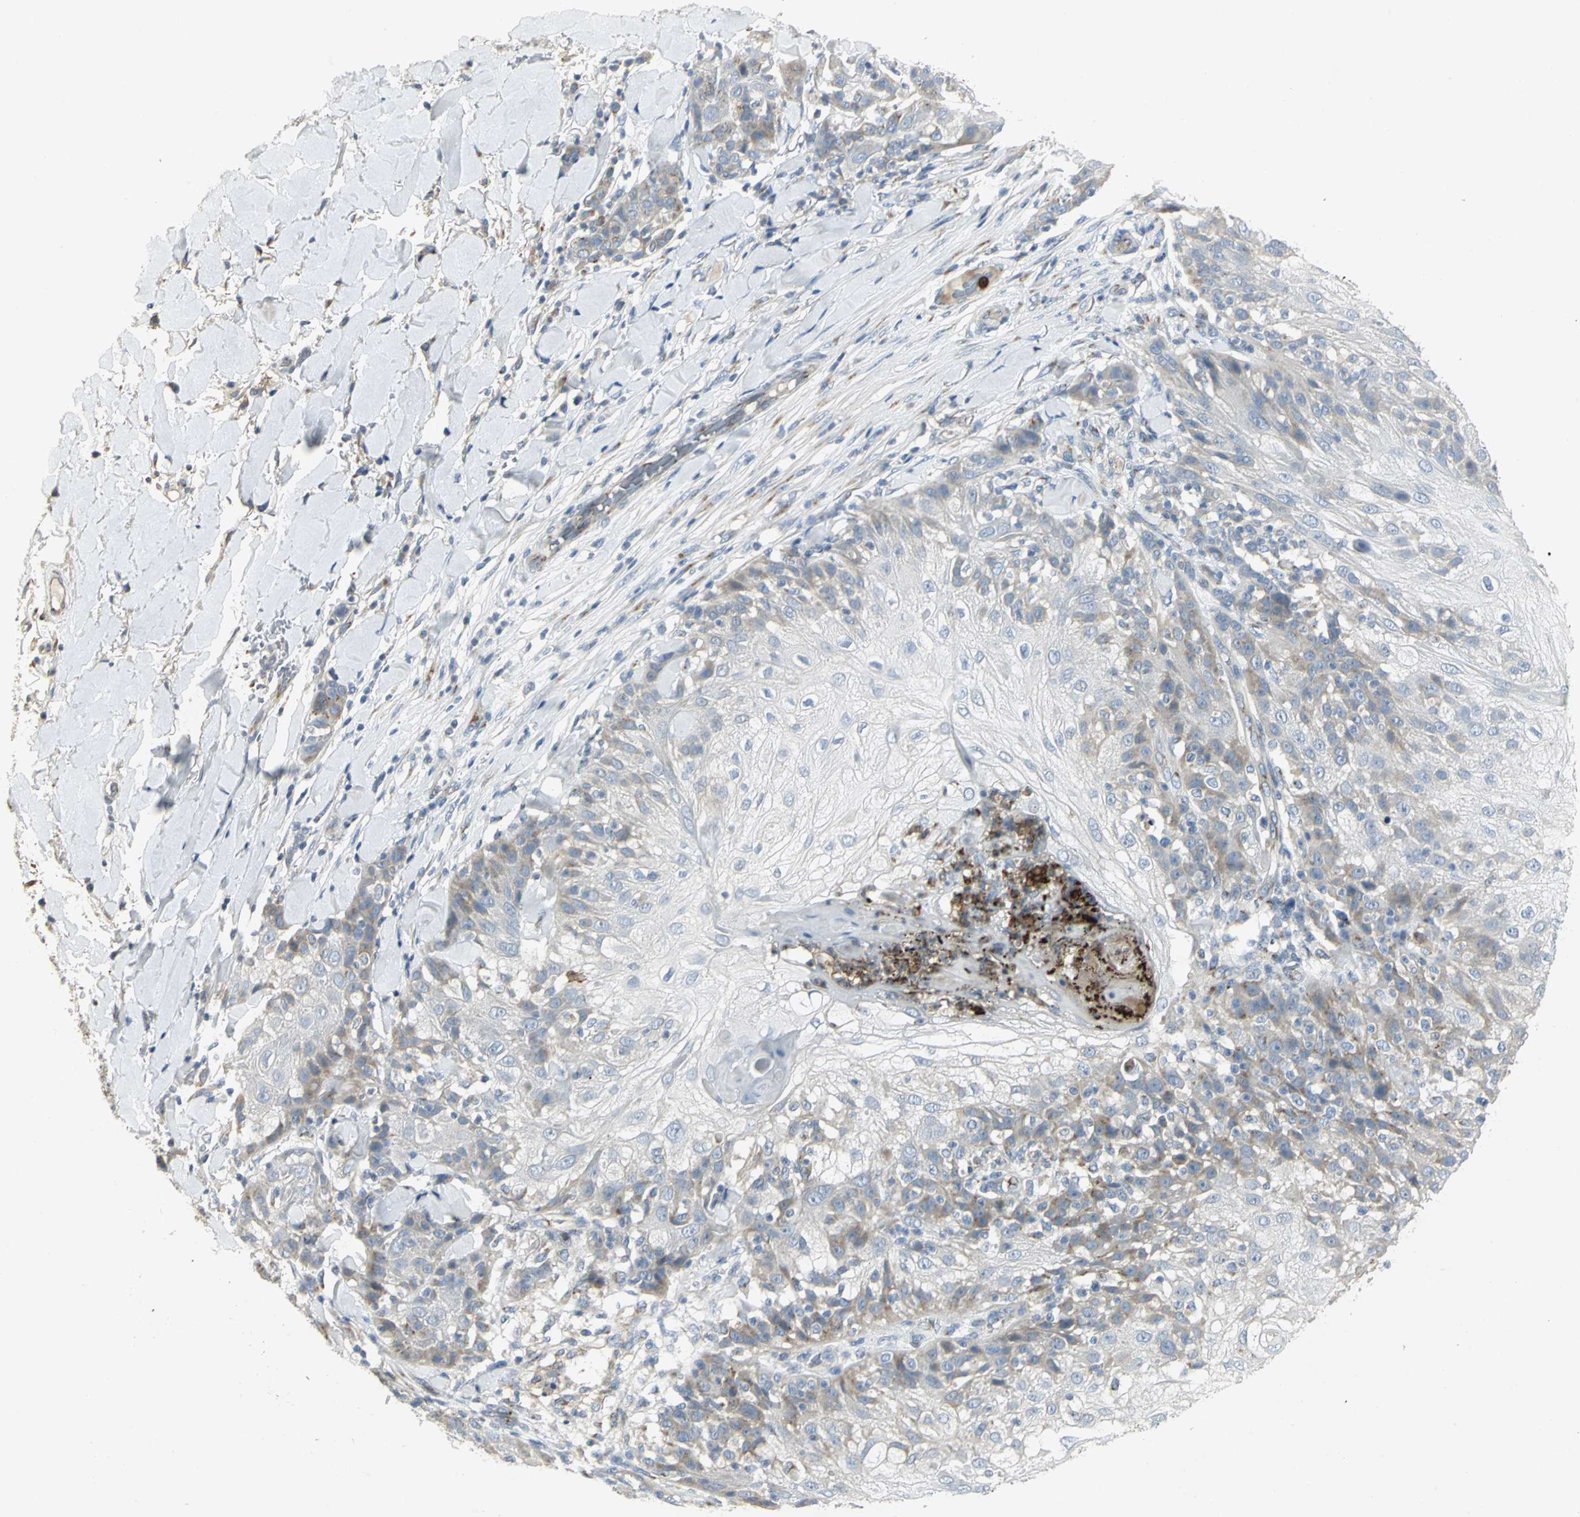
{"staining": {"intensity": "weak", "quantity": "<25%", "location": "cytoplasmic/membranous"}, "tissue": "skin cancer", "cell_type": "Tumor cells", "image_type": "cancer", "snomed": [{"axis": "morphology", "description": "Normal tissue, NOS"}, {"axis": "morphology", "description": "Squamous cell carcinoma, NOS"}, {"axis": "topography", "description": "Skin"}], "caption": "An IHC photomicrograph of skin cancer (squamous cell carcinoma) is shown. There is no staining in tumor cells of skin cancer (squamous cell carcinoma). (DAB (3,3'-diaminobenzidine) immunohistochemistry with hematoxylin counter stain).", "gene": "TM9SF2", "patient": {"sex": "female", "age": 83}}